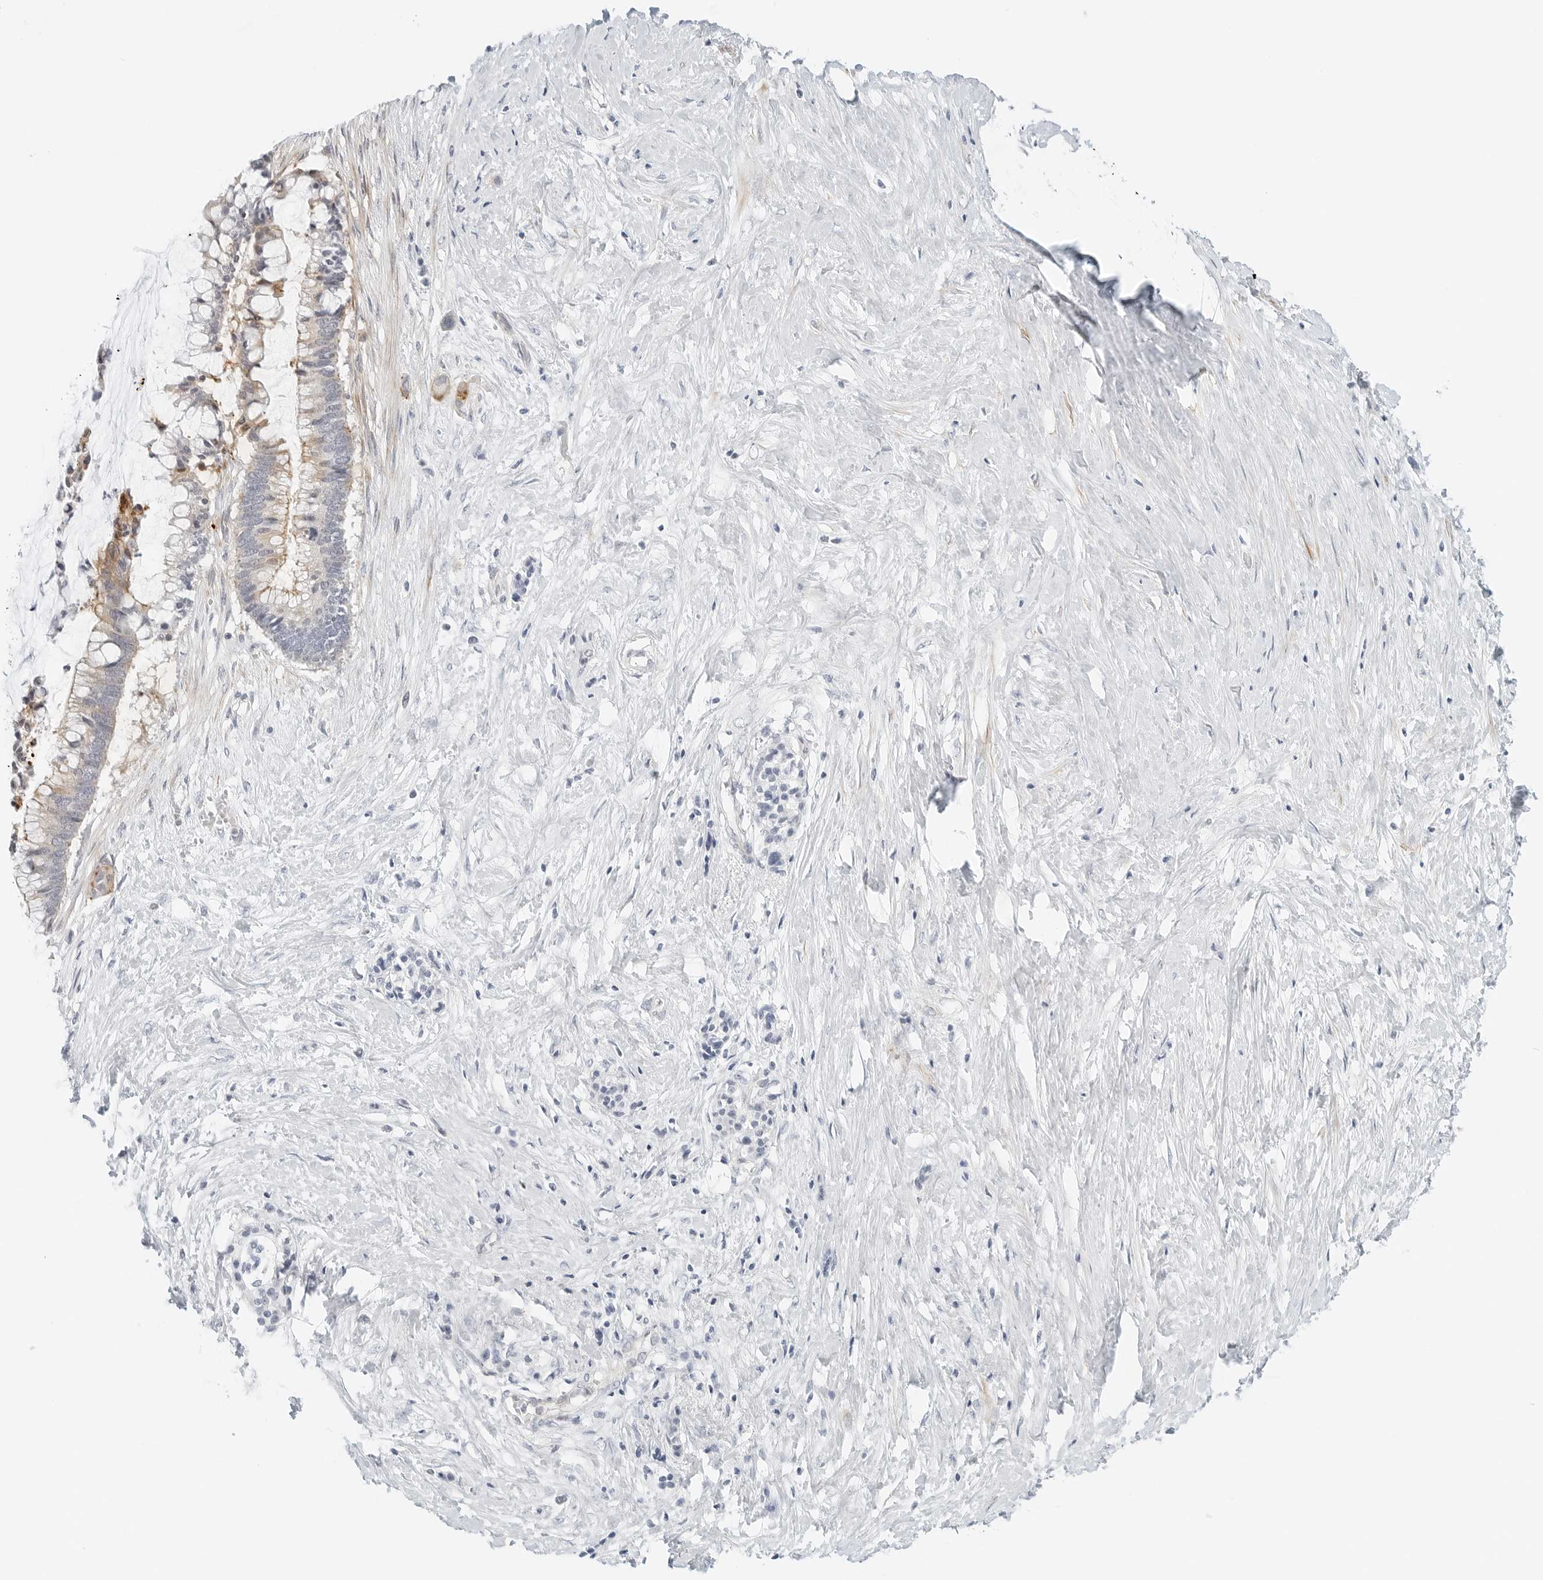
{"staining": {"intensity": "weak", "quantity": "<25%", "location": "cytoplasmic/membranous"}, "tissue": "pancreatic cancer", "cell_type": "Tumor cells", "image_type": "cancer", "snomed": [{"axis": "morphology", "description": "Adenocarcinoma, NOS"}, {"axis": "topography", "description": "Pancreas"}], "caption": "Pancreatic cancer (adenocarcinoma) was stained to show a protein in brown. There is no significant positivity in tumor cells.", "gene": "IQCC", "patient": {"sex": "male", "age": 41}}